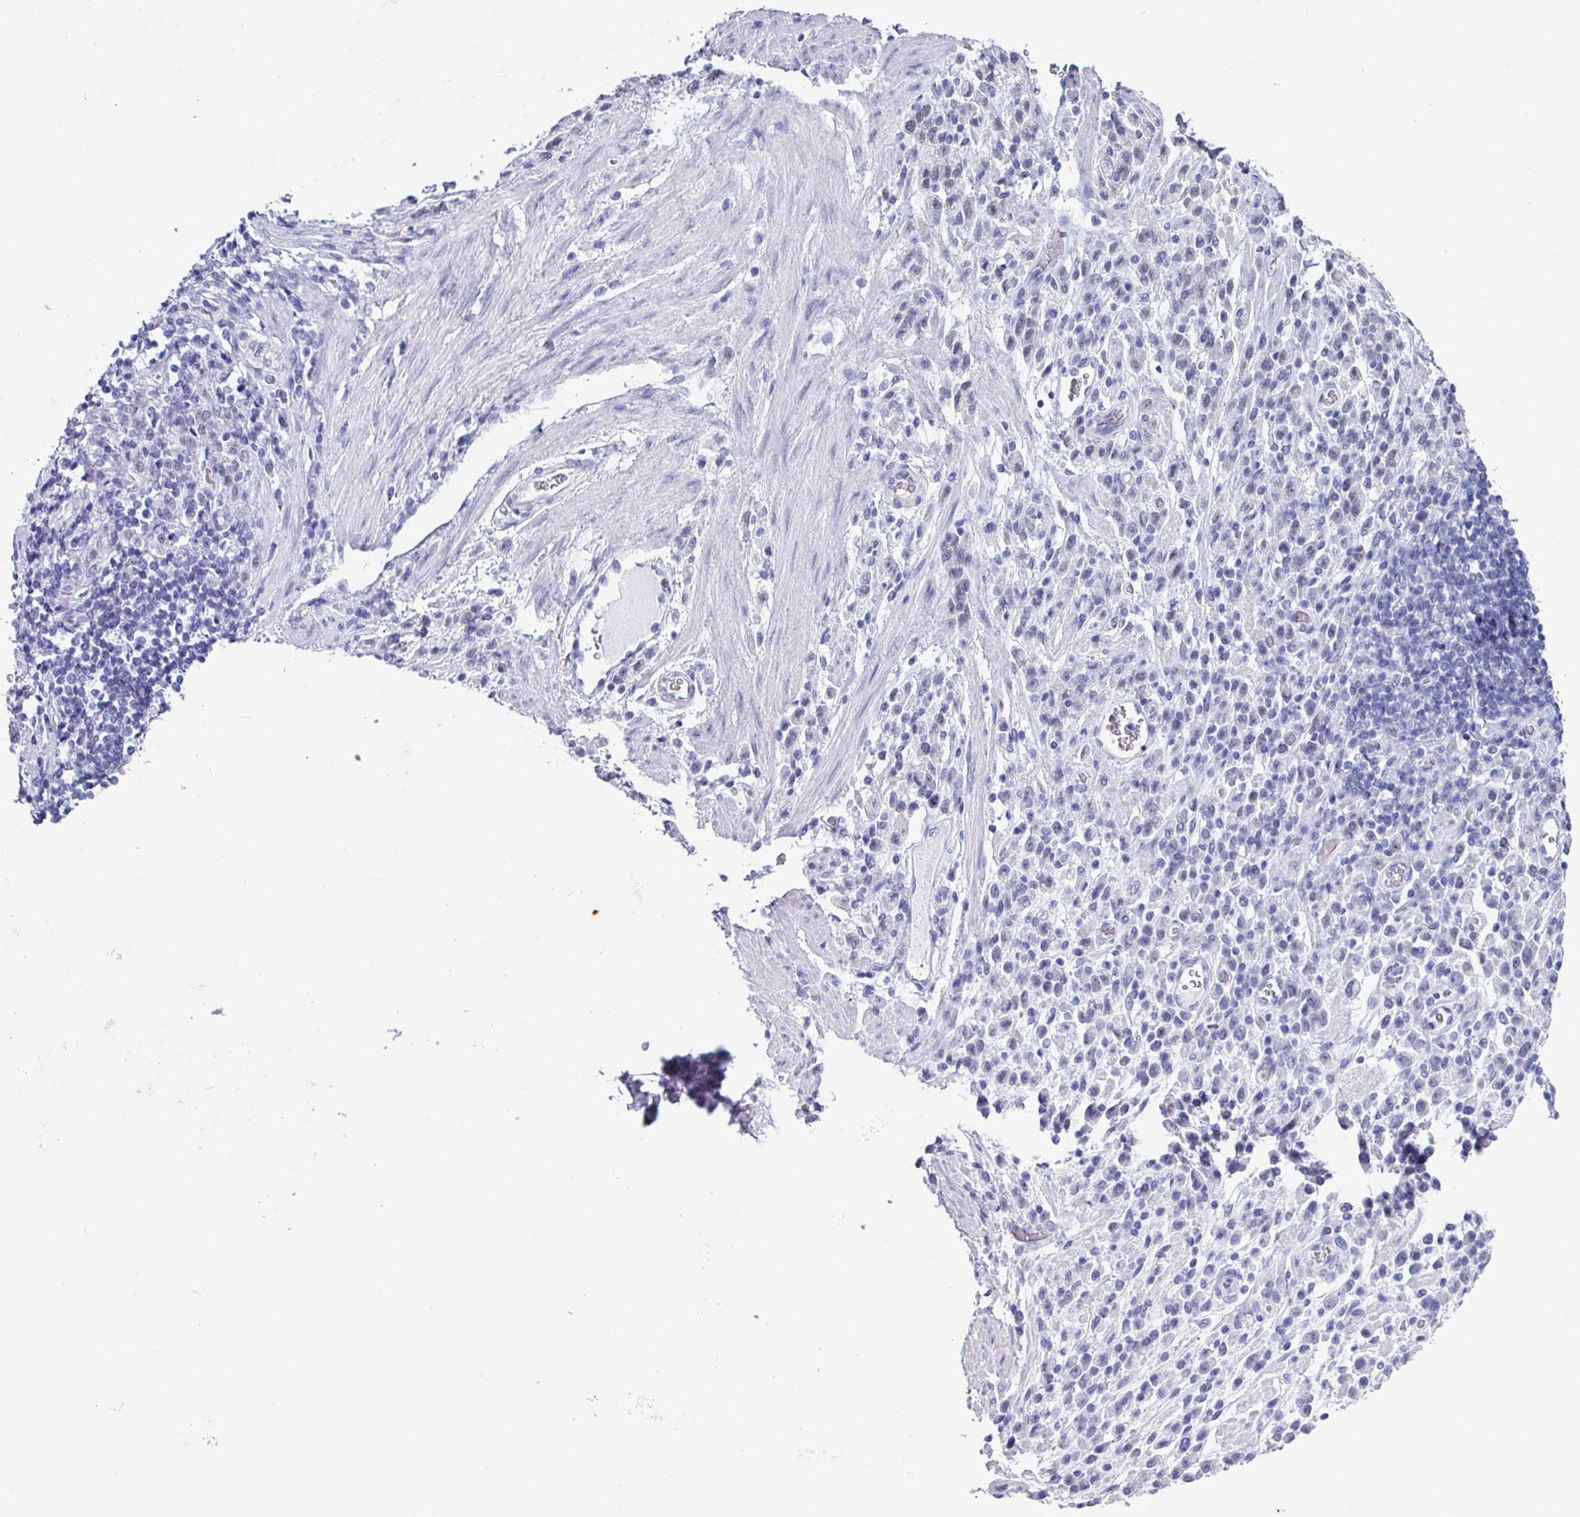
{"staining": {"intensity": "negative", "quantity": "none", "location": "none"}, "tissue": "stomach cancer", "cell_type": "Tumor cells", "image_type": "cancer", "snomed": [{"axis": "morphology", "description": "Adenocarcinoma, NOS"}, {"axis": "topography", "description": "Stomach"}], "caption": "High magnification brightfield microscopy of stomach adenocarcinoma stained with DAB (3,3'-diaminobenzidine) (brown) and counterstained with hematoxylin (blue): tumor cells show no significant positivity.", "gene": "PUF60", "patient": {"sex": "male", "age": 77}}